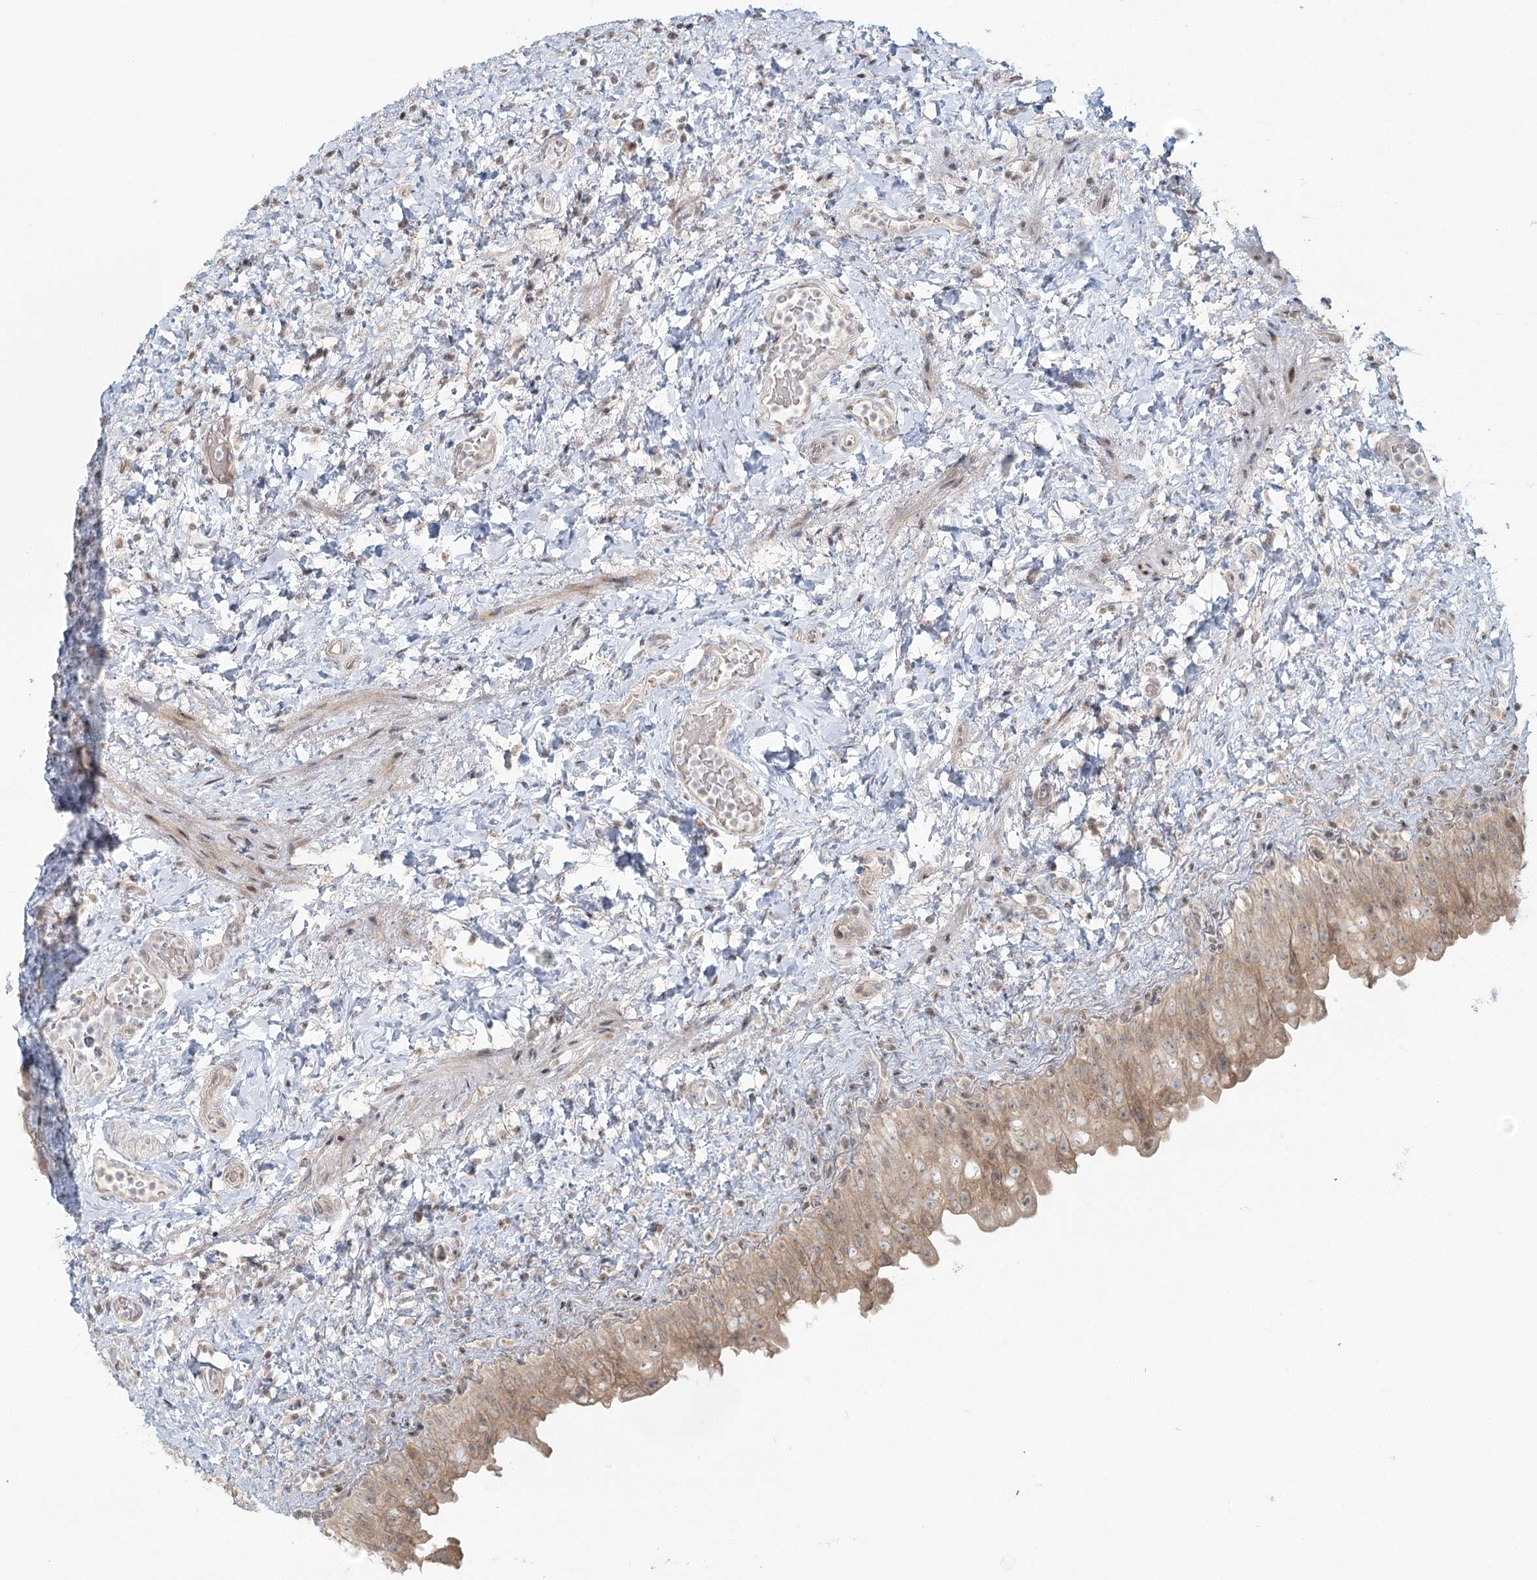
{"staining": {"intensity": "weak", "quantity": "25%-75%", "location": "cytoplasmic/membranous,nuclear"}, "tissue": "urinary bladder", "cell_type": "Urothelial cells", "image_type": "normal", "snomed": [{"axis": "morphology", "description": "Normal tissue, NOS"}, {"axis": "topography", "description": "Urinary bladder"}], "caption": "Immunohistochemistry (IHC) staining of normal urinary bladder, which demonstrates low levels of weak cytoplasmic/membranous,nuclear staining in about 25%-75% of urothelial cells indicating weak cytoplasmic/membranous,nuclear protein expression. The staining was performed using DAB (3,3'-diaminobenzidine) (brown) for protein detection and nuclei were counterstained in hematoxylin (blue).", "gene": "R3HCC1L", "patient": {"sex": "female", "age": 27}}